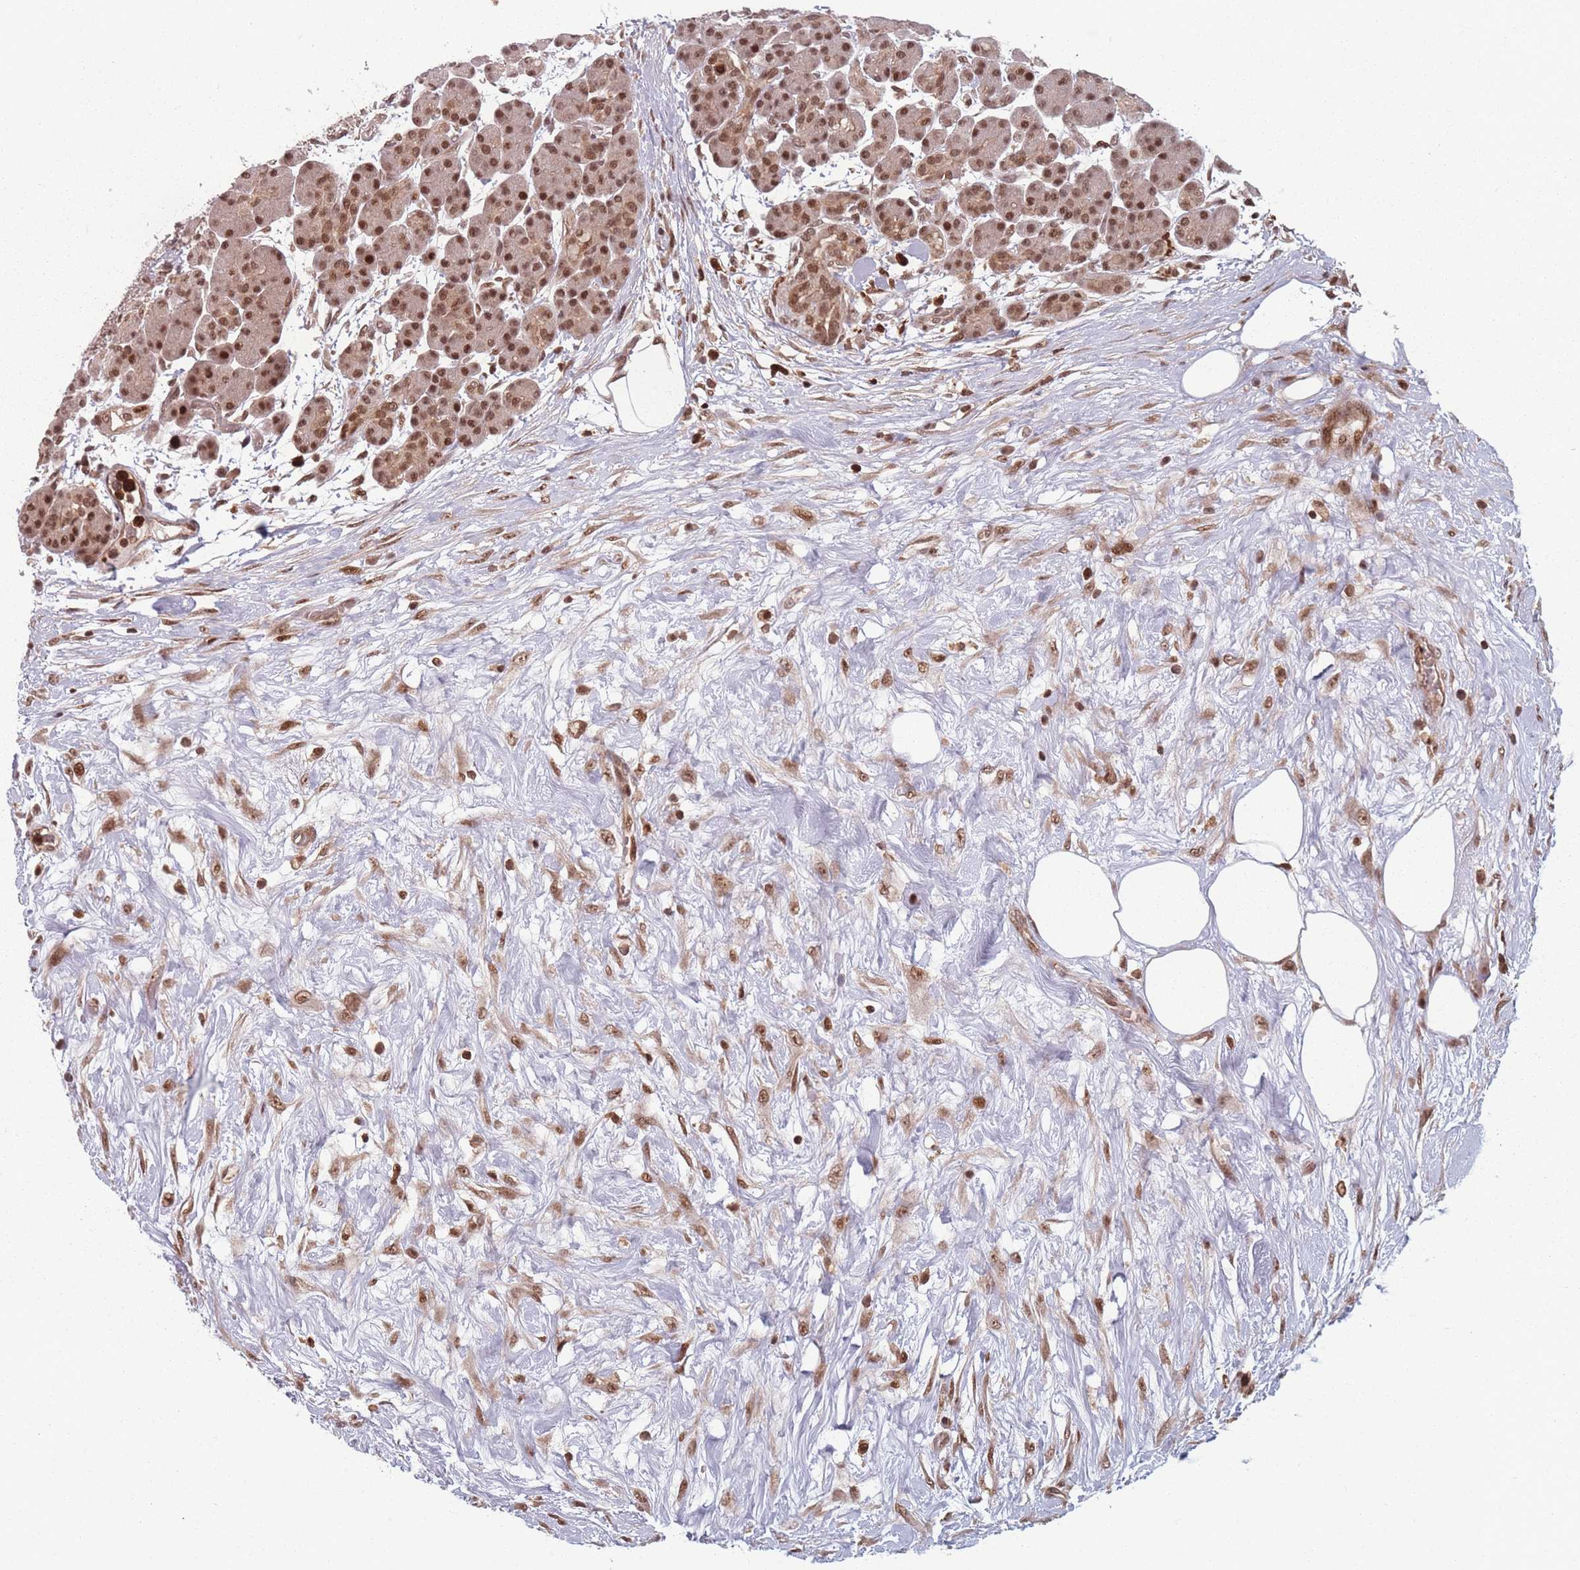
{"staining": {"intensity": "moderate", "quantity": ">75%", "location": "cytoplasmic/membranous,nuclear"}, "tissue": "pancreas", "cell_type": "Exocrine glandular cells", "image_type": "normal", "snomed": [{"axis": "morphology", "description": "Normal tissue, NOS"}, {"axis": "topography", "description": "Pancreas"}], "caption": "Moderate cytoplasmic/membranous,nuclear positivity is seen in approximately >75% of exocrine glandular cells in unremarkable pancreas.", "gene": "WDR55", "patient": {"sex": "male", "age": 63}}